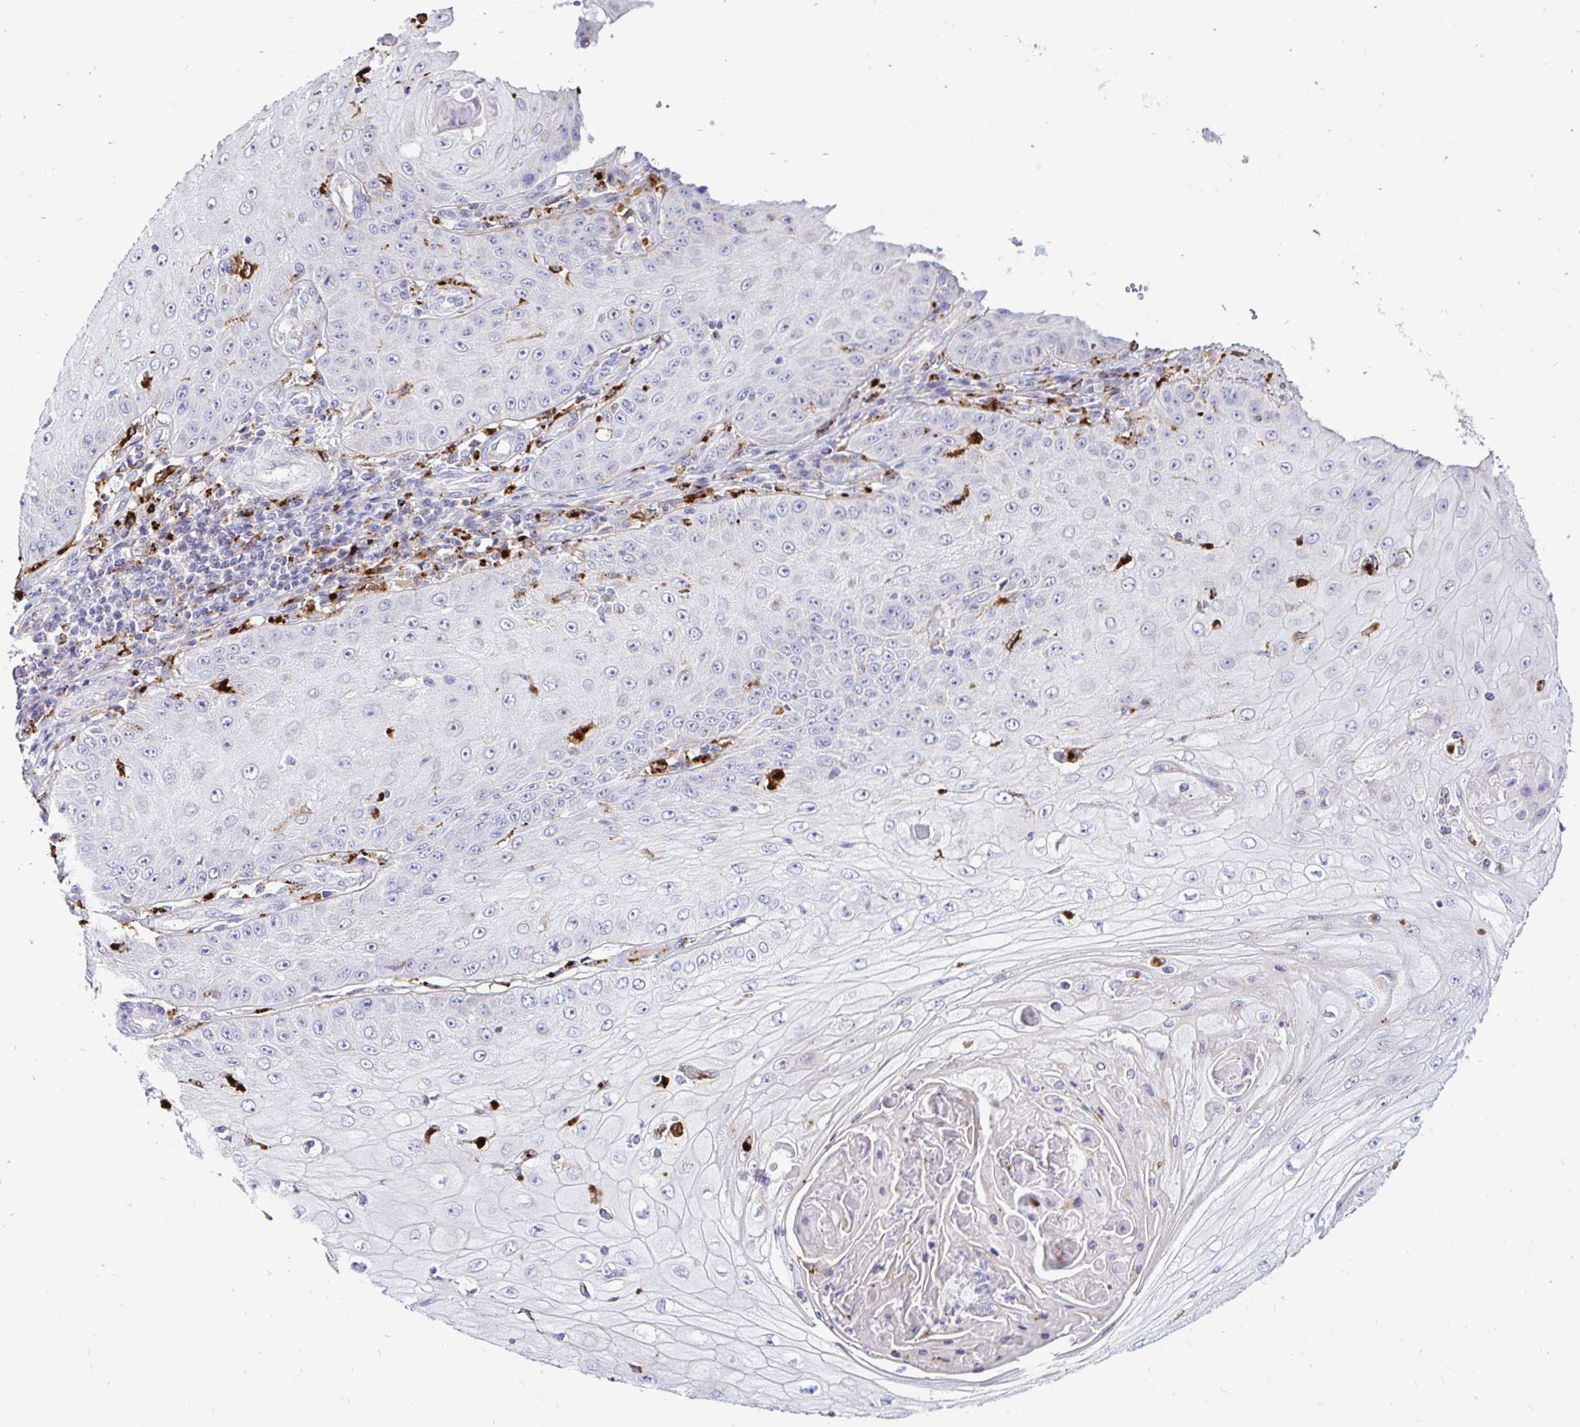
{"staining": {"intensity": "negative", "quantity": "none", "location": "none"}, "tissue": "skin cancer", "cell_type": "Tumor cells", "image_type": "cancer", "snomed": [{"axis": "morphology", "description": "Squamous cell carcinoma, NOS"}, {"axis": "topography", "description": "Skin"}], "caption": "Micrograph shows no protein positivity in tumor cells of skin squamous cell carcinoma tissue. (DAB (3,3'-diaminobenzidine) IHC, high magnification).", "gene": "FUCA1", "patient": {"sex": "male", "age": 70}}